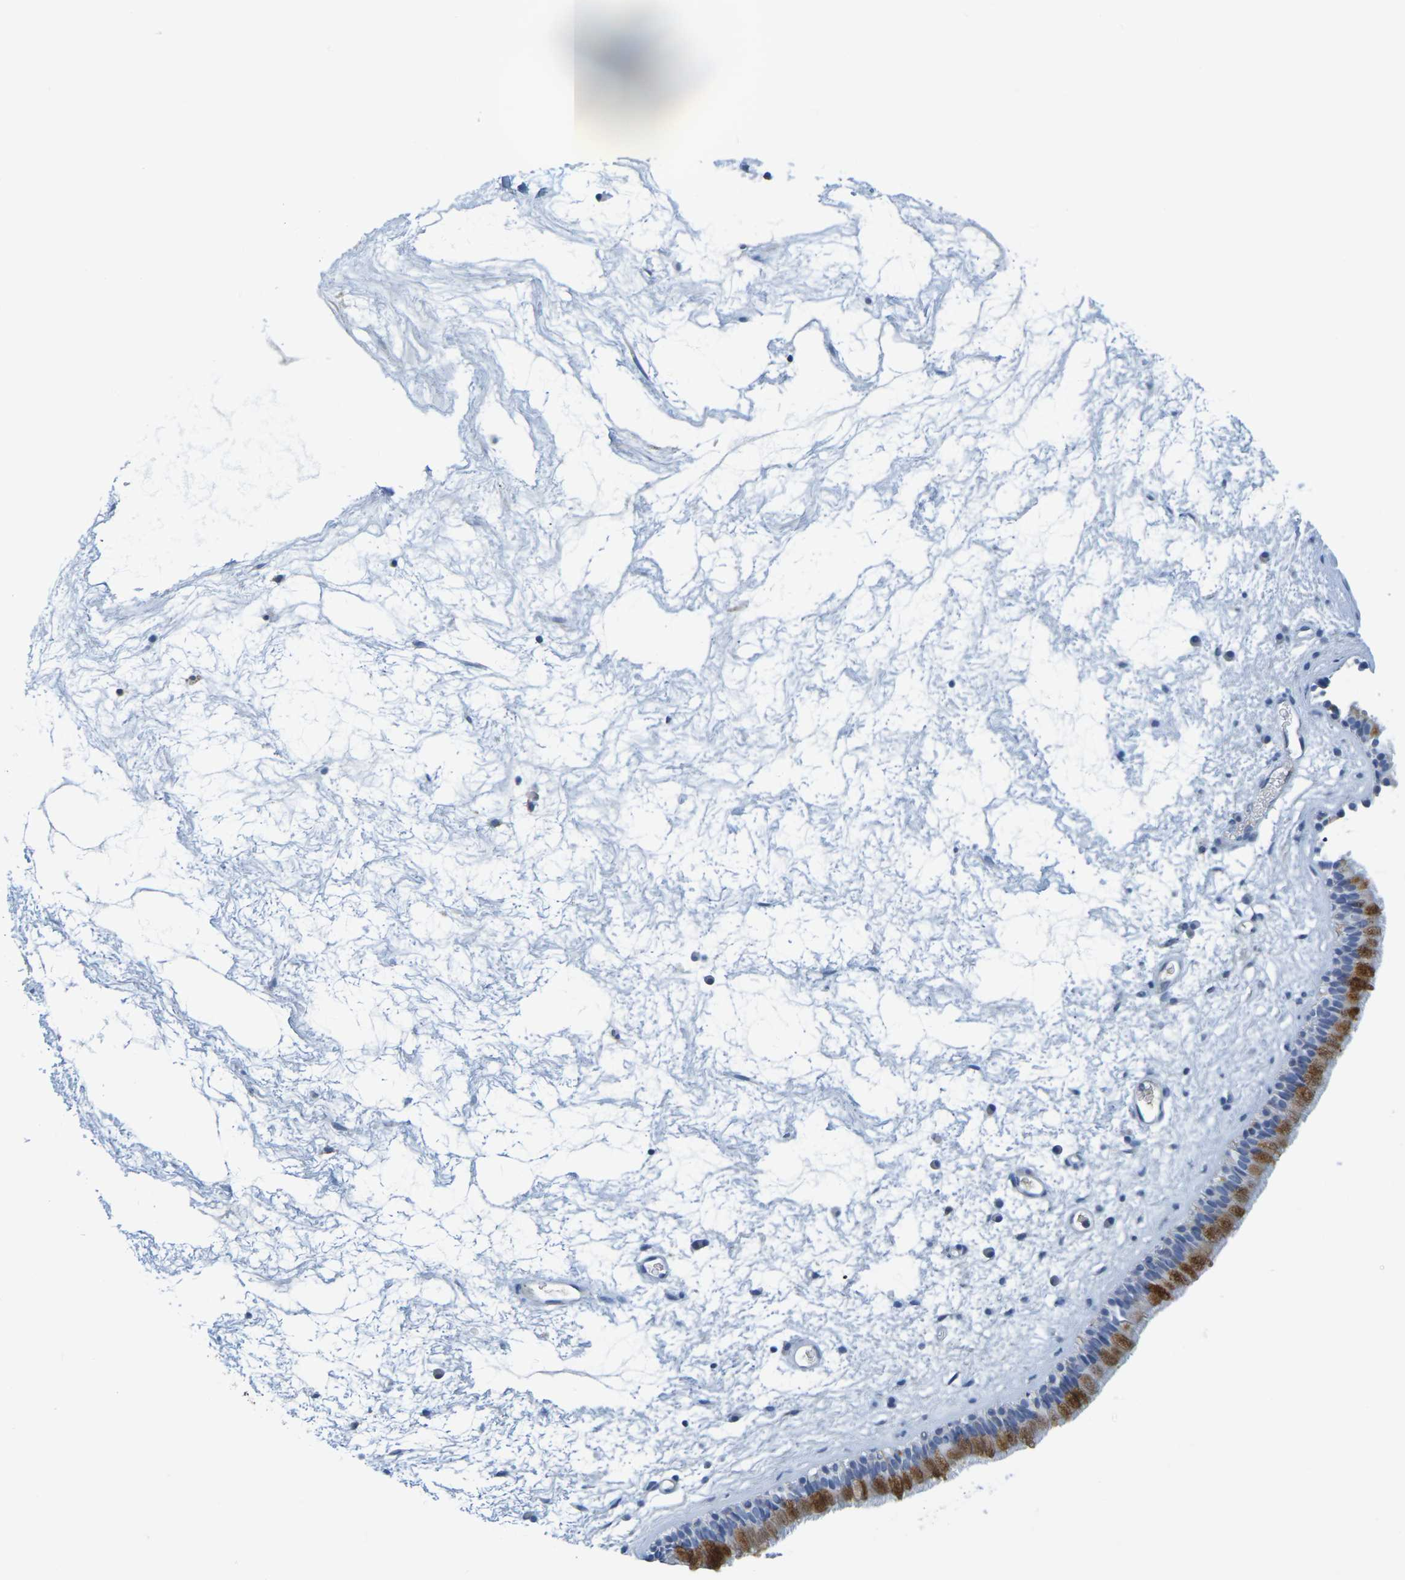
{"staining": {"intensity": "moderate", "quantity": "25%-75%", "location": "cytoplasmic/membranous"}, "tissue": "nasopharynx", "cell_type": "Respiratory epithelial cells", "image_type": "normal", "snomed": [{"axis": "morphology", "description": "Normal tissue, NOS"}, {"axis": "morphology", "description": "Inflammation, NOS"}, {"axis": "topography", "description": "Nasopharynx"}], "caption": "Brown immunohistochemical staining in unremarkable nasopharynx exhibits moderate cytoplasmic/membranous positivity in approximately 25%-75% of respiratory epithelial cells.", "gene": "IL10", "patient": {"sex": "male", "age": 48}}